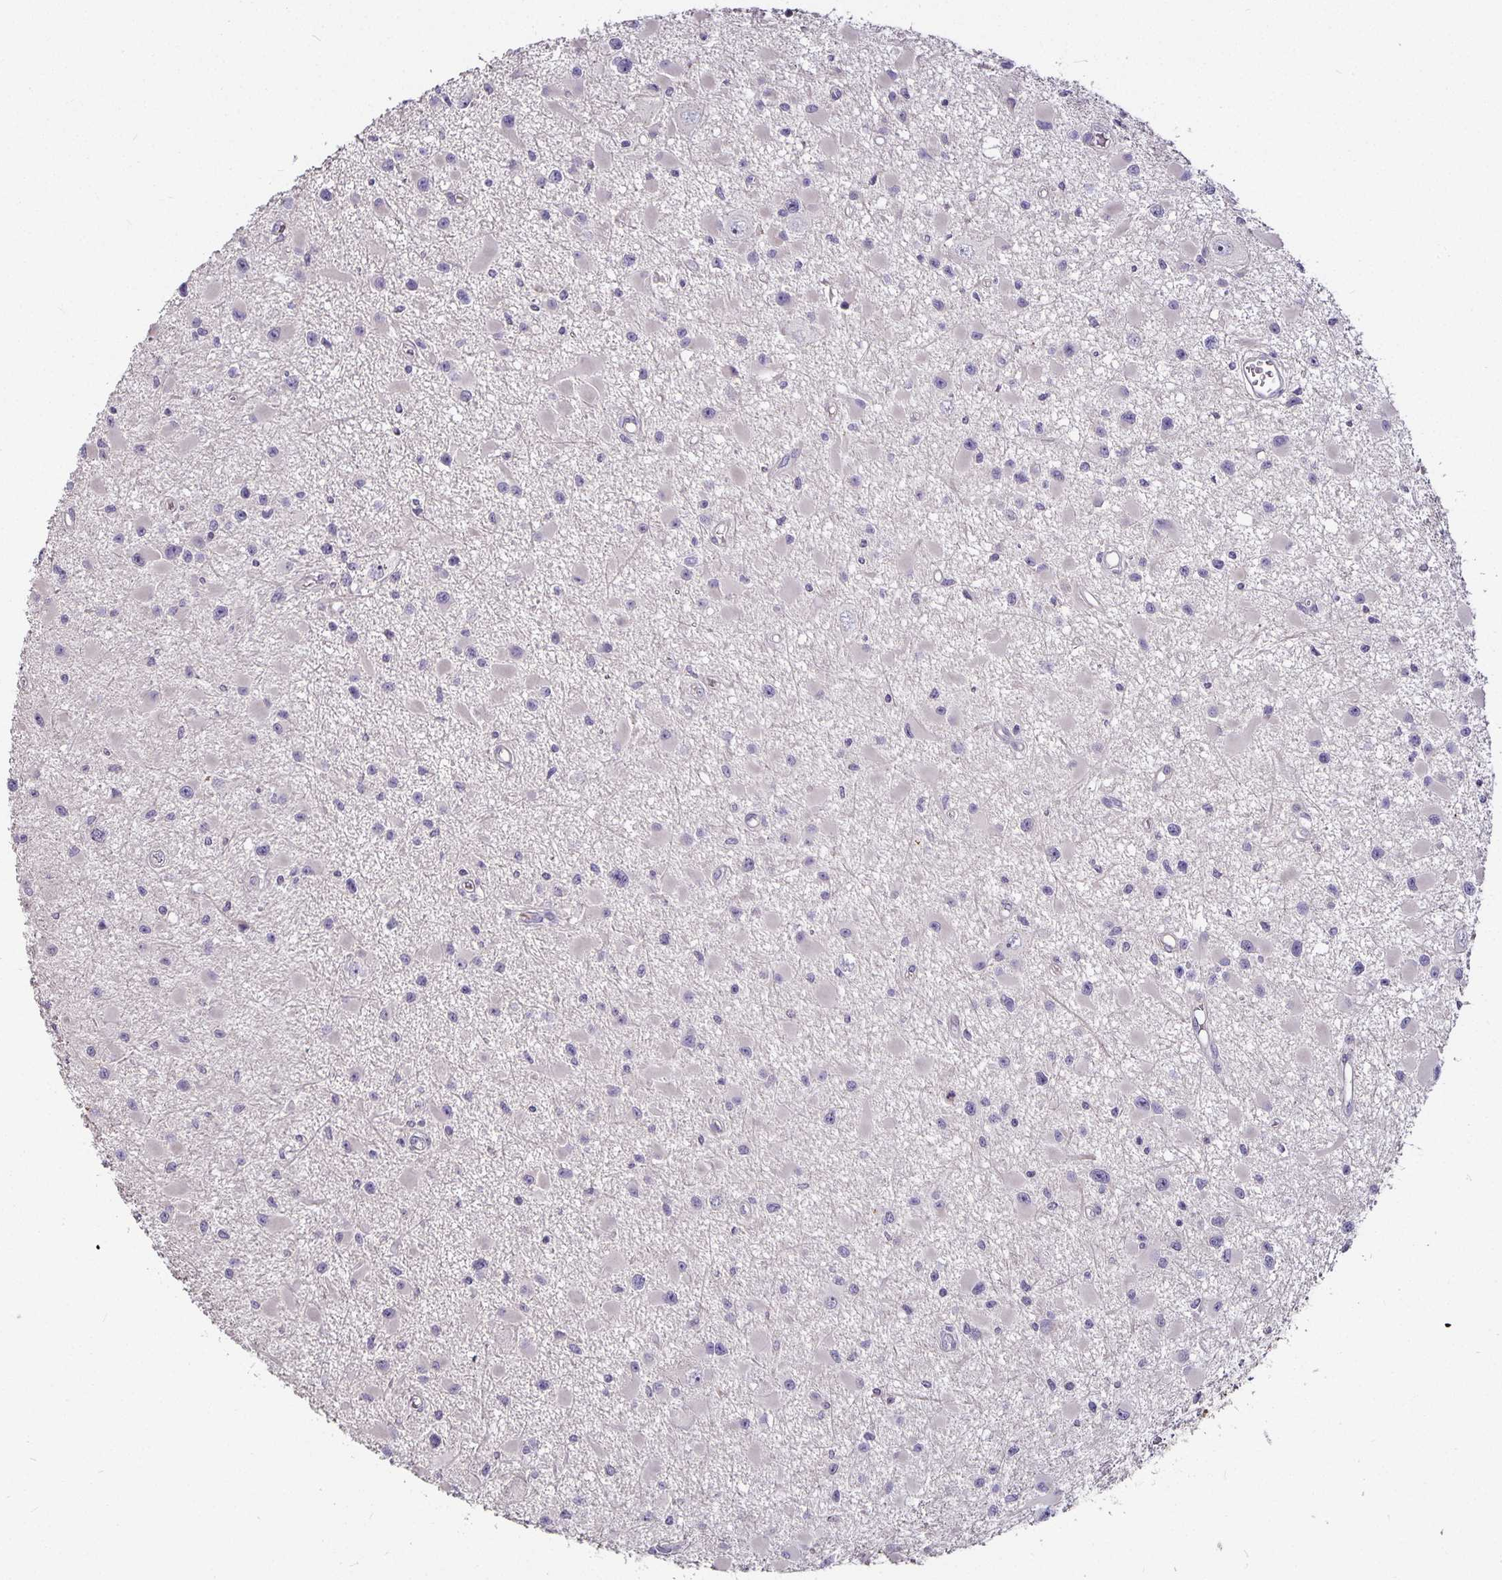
{"staining": {"intensity": "negative", "quantity": "none", "location": "none"}, "tissue": "glioma", "cell_type": "Tumor cells", "image_type": "cancer", "snomed": [{"axis": "morphology", "description": "Glioma, malignant, High grade"}, {"axis": "topography", "description": "Brain"}], "caption": "A high-resolution image shows IHC staining of glioma, which reveals no significant staining in tumor cells.", "gene": "CA12", "patient": {"sex": "male", "age": 54}}